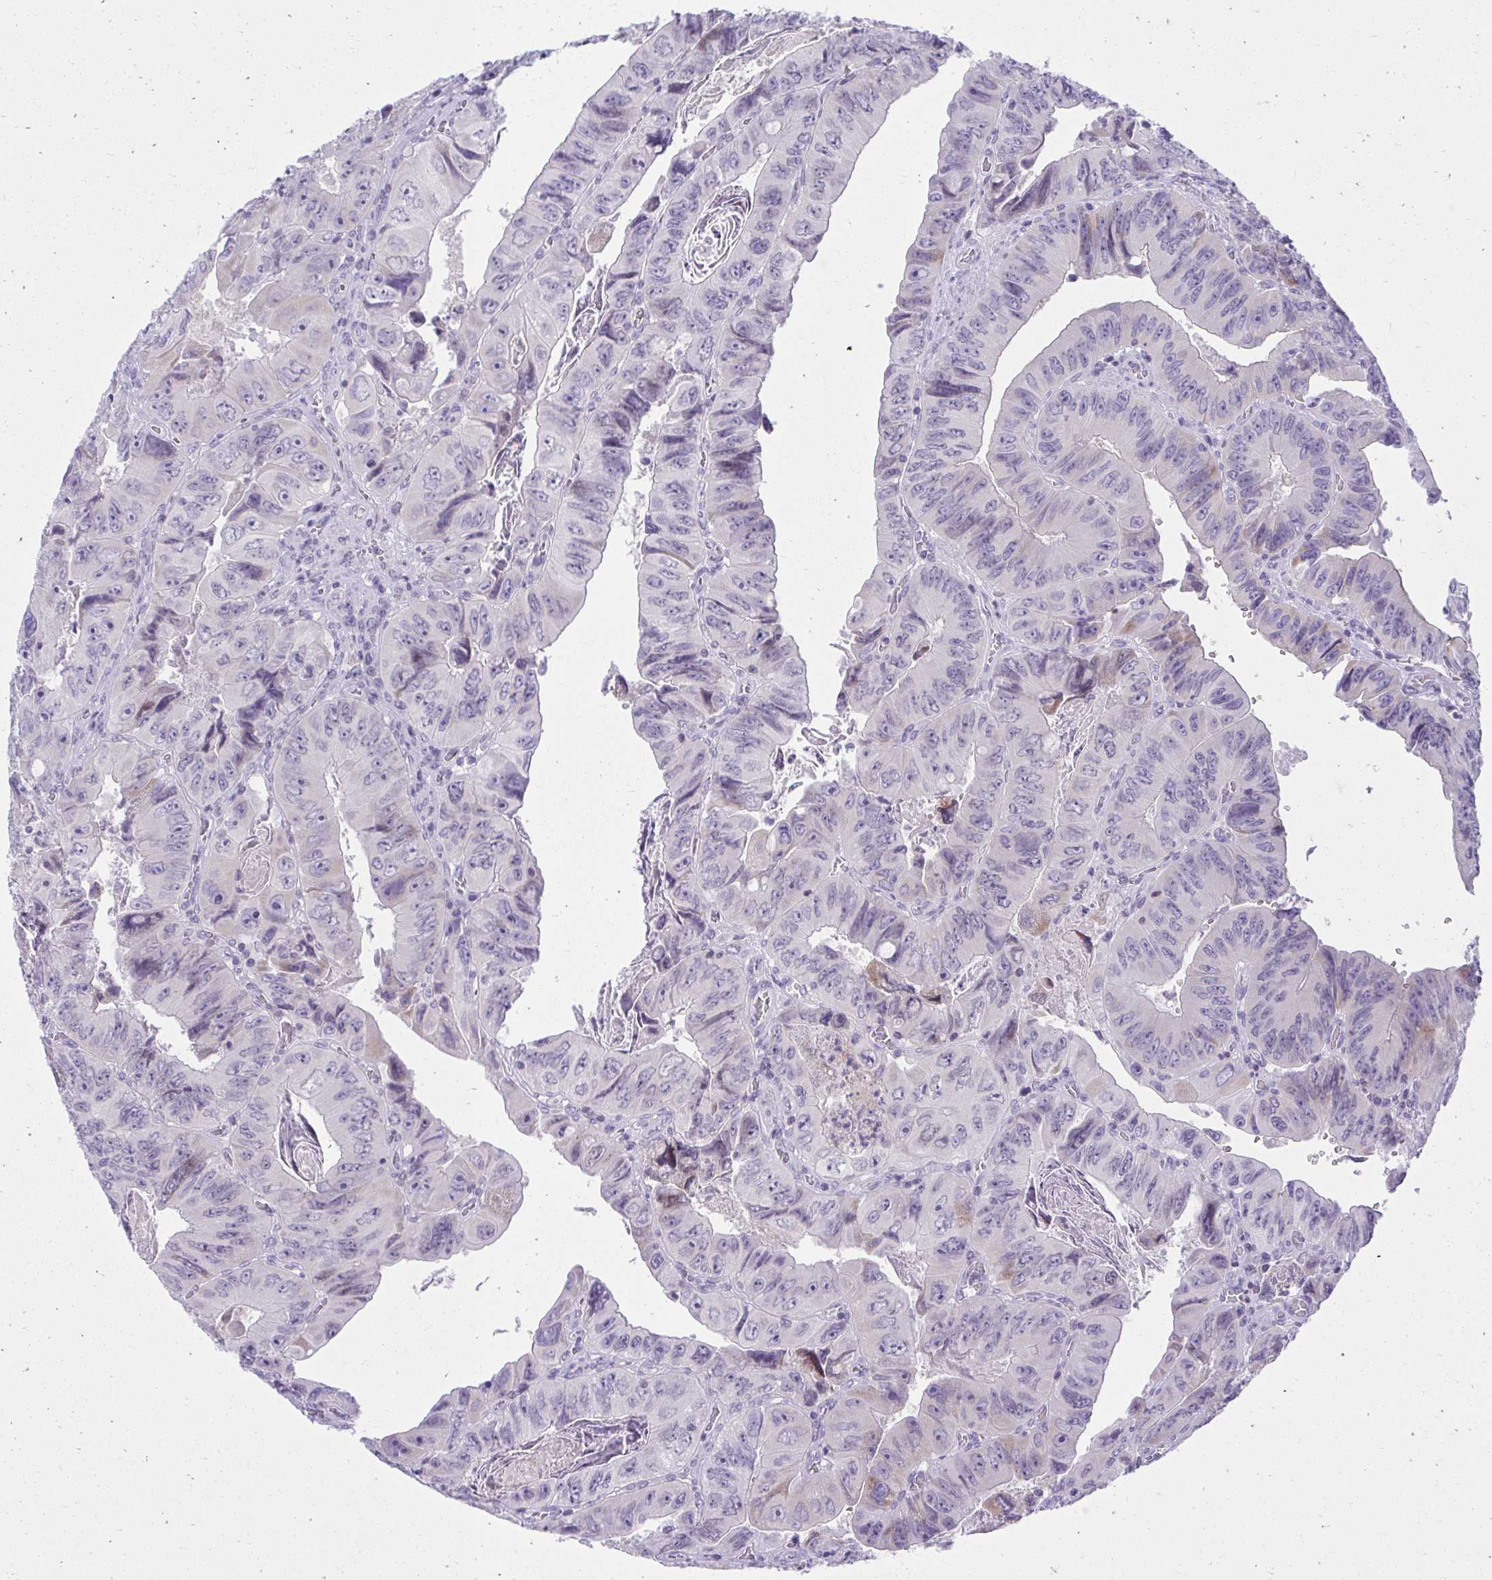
{"staining": {"intensity": "negative", "quantity": "none", "location": "none"}, "tissue": "colorectal cancer", "cell_type": "Tumor cells", "image_type": "cancer", "snomed": [{"axis": "morphology", "description": "Adenocarcinoma, NOS"}, {"axis": "topography", "description": "Colon"}], "caption": "Colorectal cancer (adenocarcinoma) stained for a protein using immunohistochemistry shows no staining tumor cells.", "gene": "OR7A5", "patient": {"sex": "female", "age": 84}}